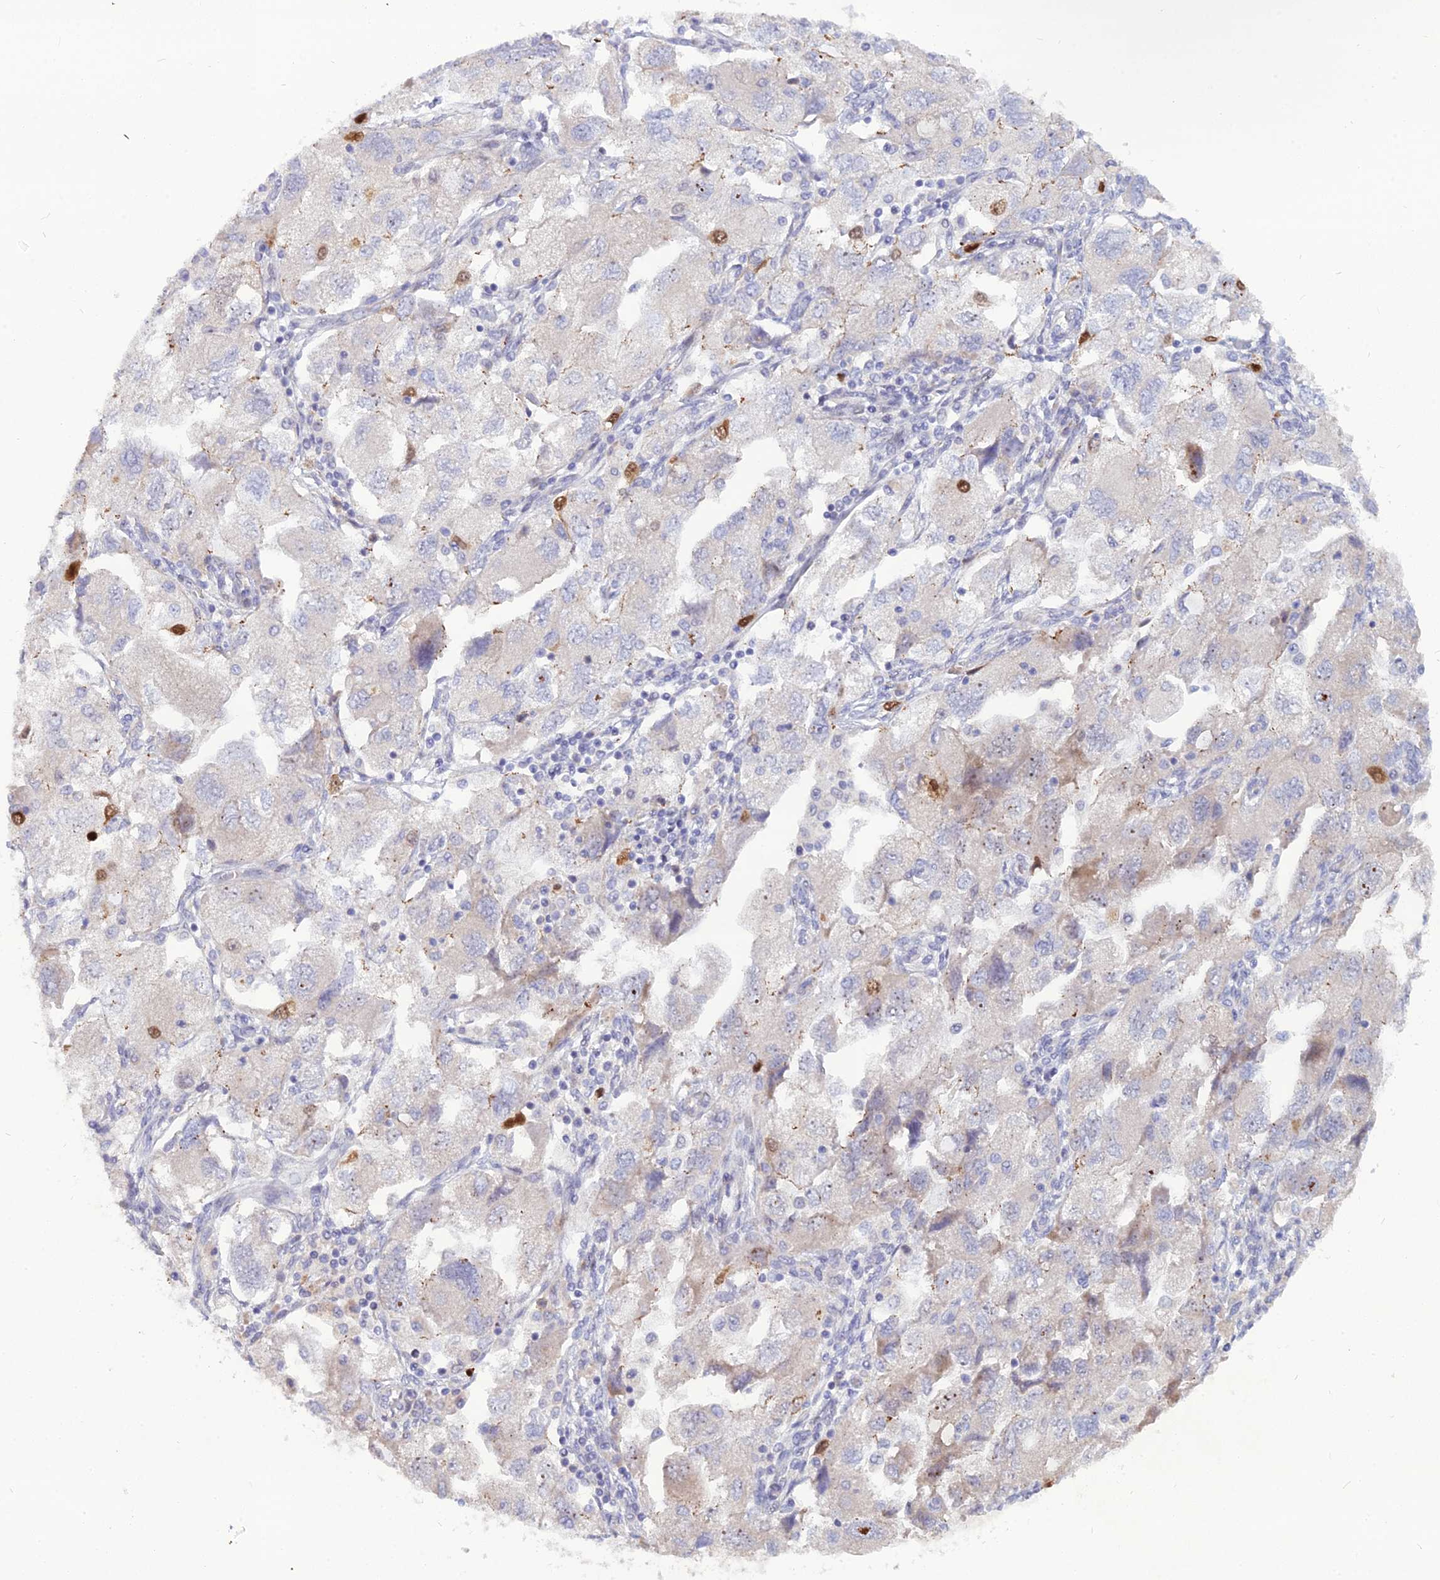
{"staining": {"intensity": "moderate", "quantity": "<25%", "location": "nuclear"}, "tissue": "ovarian cancer", "cell_type": "Tumor cells", "image_type": "cancer", "snomed": [{"axis": "morphology", "description": "Carcinoma, NOS"}, {"axis": "morphology", "description": "Cystadenocarcinoma, serous, NOS"}, {"axis": "topography", "description": "Ovary"}], "caption": "There is low levels of moderate nuclear positivity in tumor cells of ovarian carcinoma, as demonstrated by immunohistochemical staining (brown color).", "gene": "NUSAP1", "patient": {"sex": "female", "age": 69}}